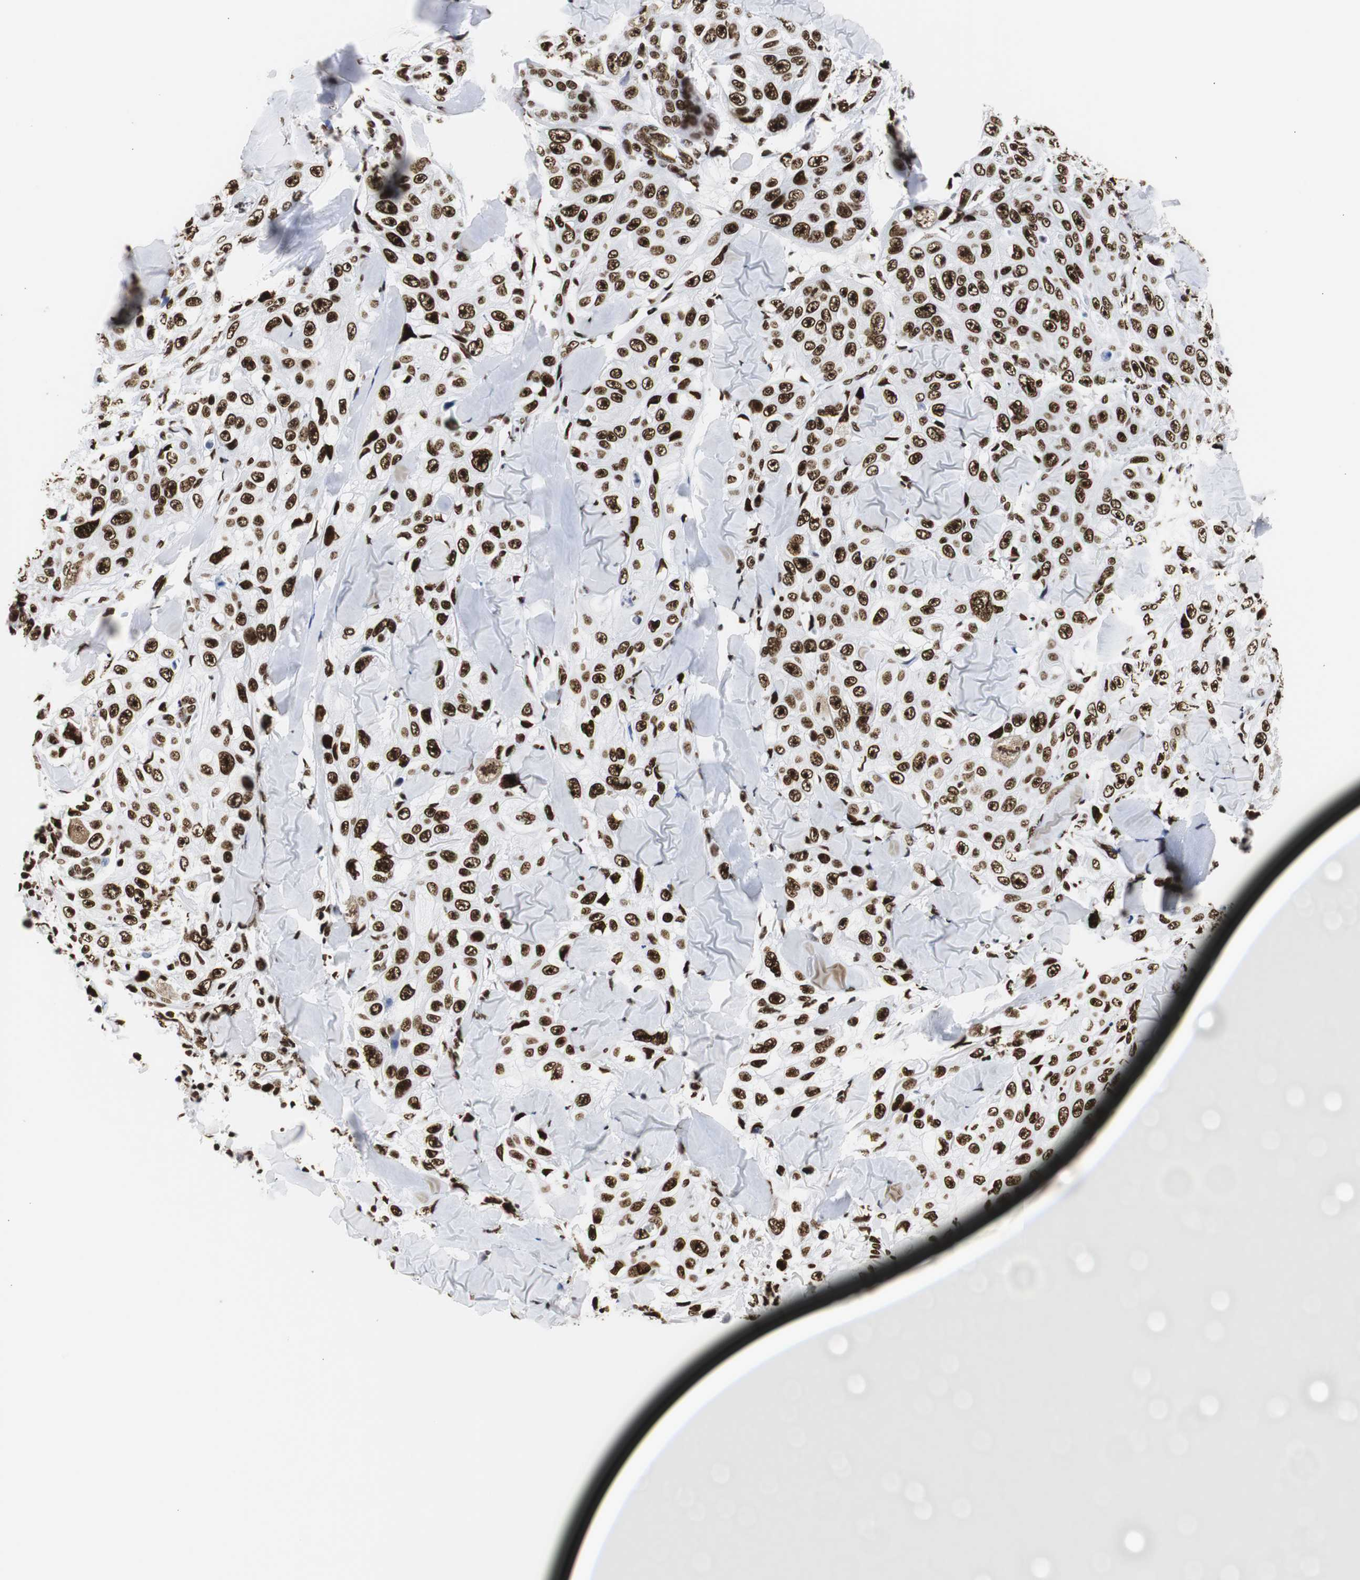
{"staining": {"intensity": "strong", "quantity": ">75%", "location": "nuclear"}, "tissue": "skin cancer", "cell_type": "Tumor cells", "image_type": "cancer", "snomed": [{"axis": "morphology", "description": "Squamous cell carcinoma, NOS"}, {"axis": "topography", "description": "Skin"}], "caption": "Tumor cells reveal strong nuclear positivity in about >75% of cells in skin squamous cell carcinoma. (DAB = brown stain, brightfield microscopy at high magnification).", "gene": "HNRNPH2", "patient": {"sex": "male", "age": 86}}